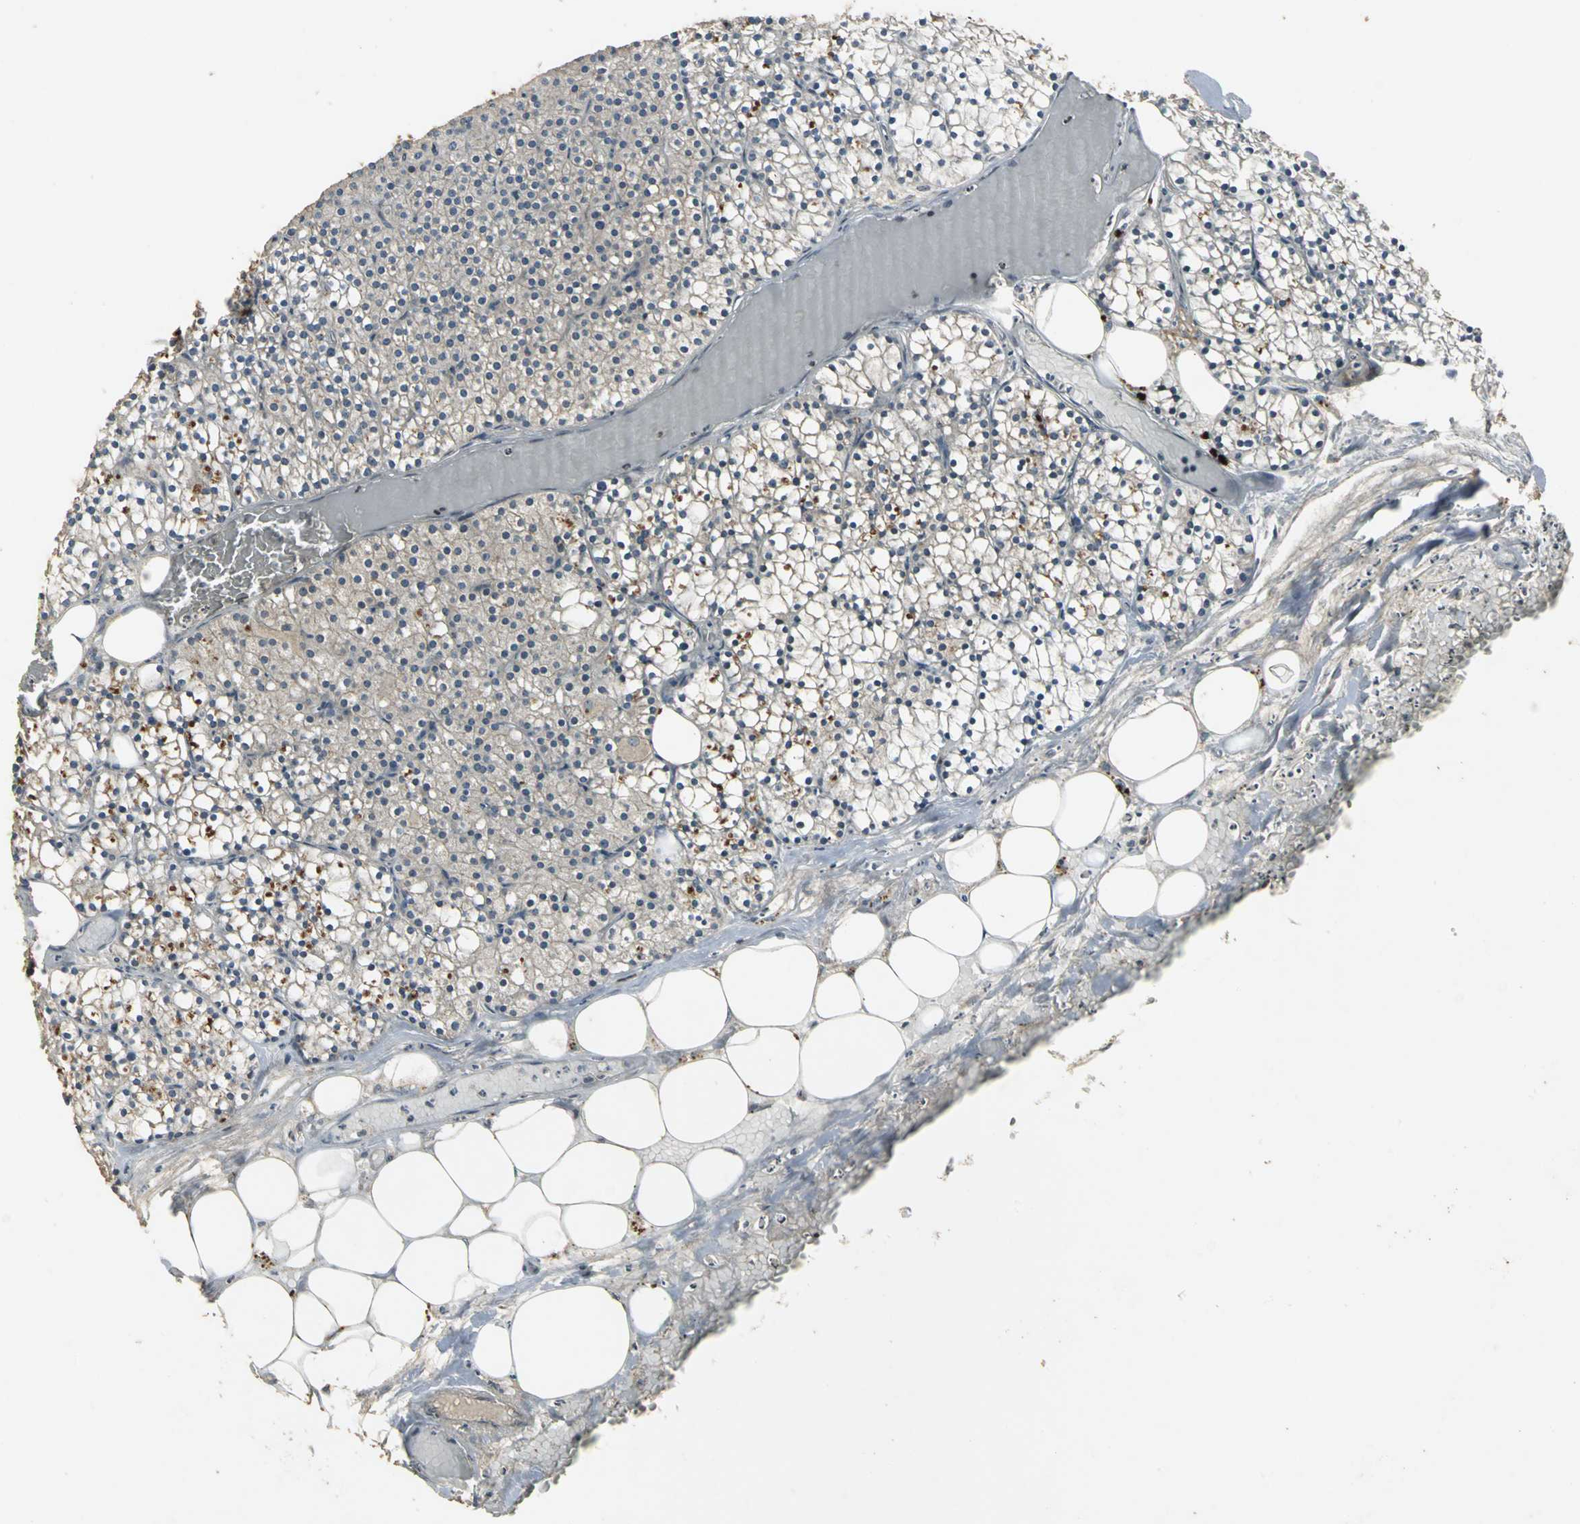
{"staining": {"intensity": "weak", "quantity": ">75%", "location": "cytoplasmic/membranous"}, "tissue": "parathyroid gland", "cell_type": "Glandular cells", "image_type": "normal", "snomed": [{"axis": "morphology", "description": "Normal tissue, NOS"}, {"axis": "topography", "description": "Parathyroid gland"}], "caption": "Immunohistochemical staining of normal human parathyroid gland displays >75% levels of weak cytoplasmic/membranous protein expression in about >75% of glandular cells.", "gene": "MET", "patient": {"sex": "female", "age": 63}}